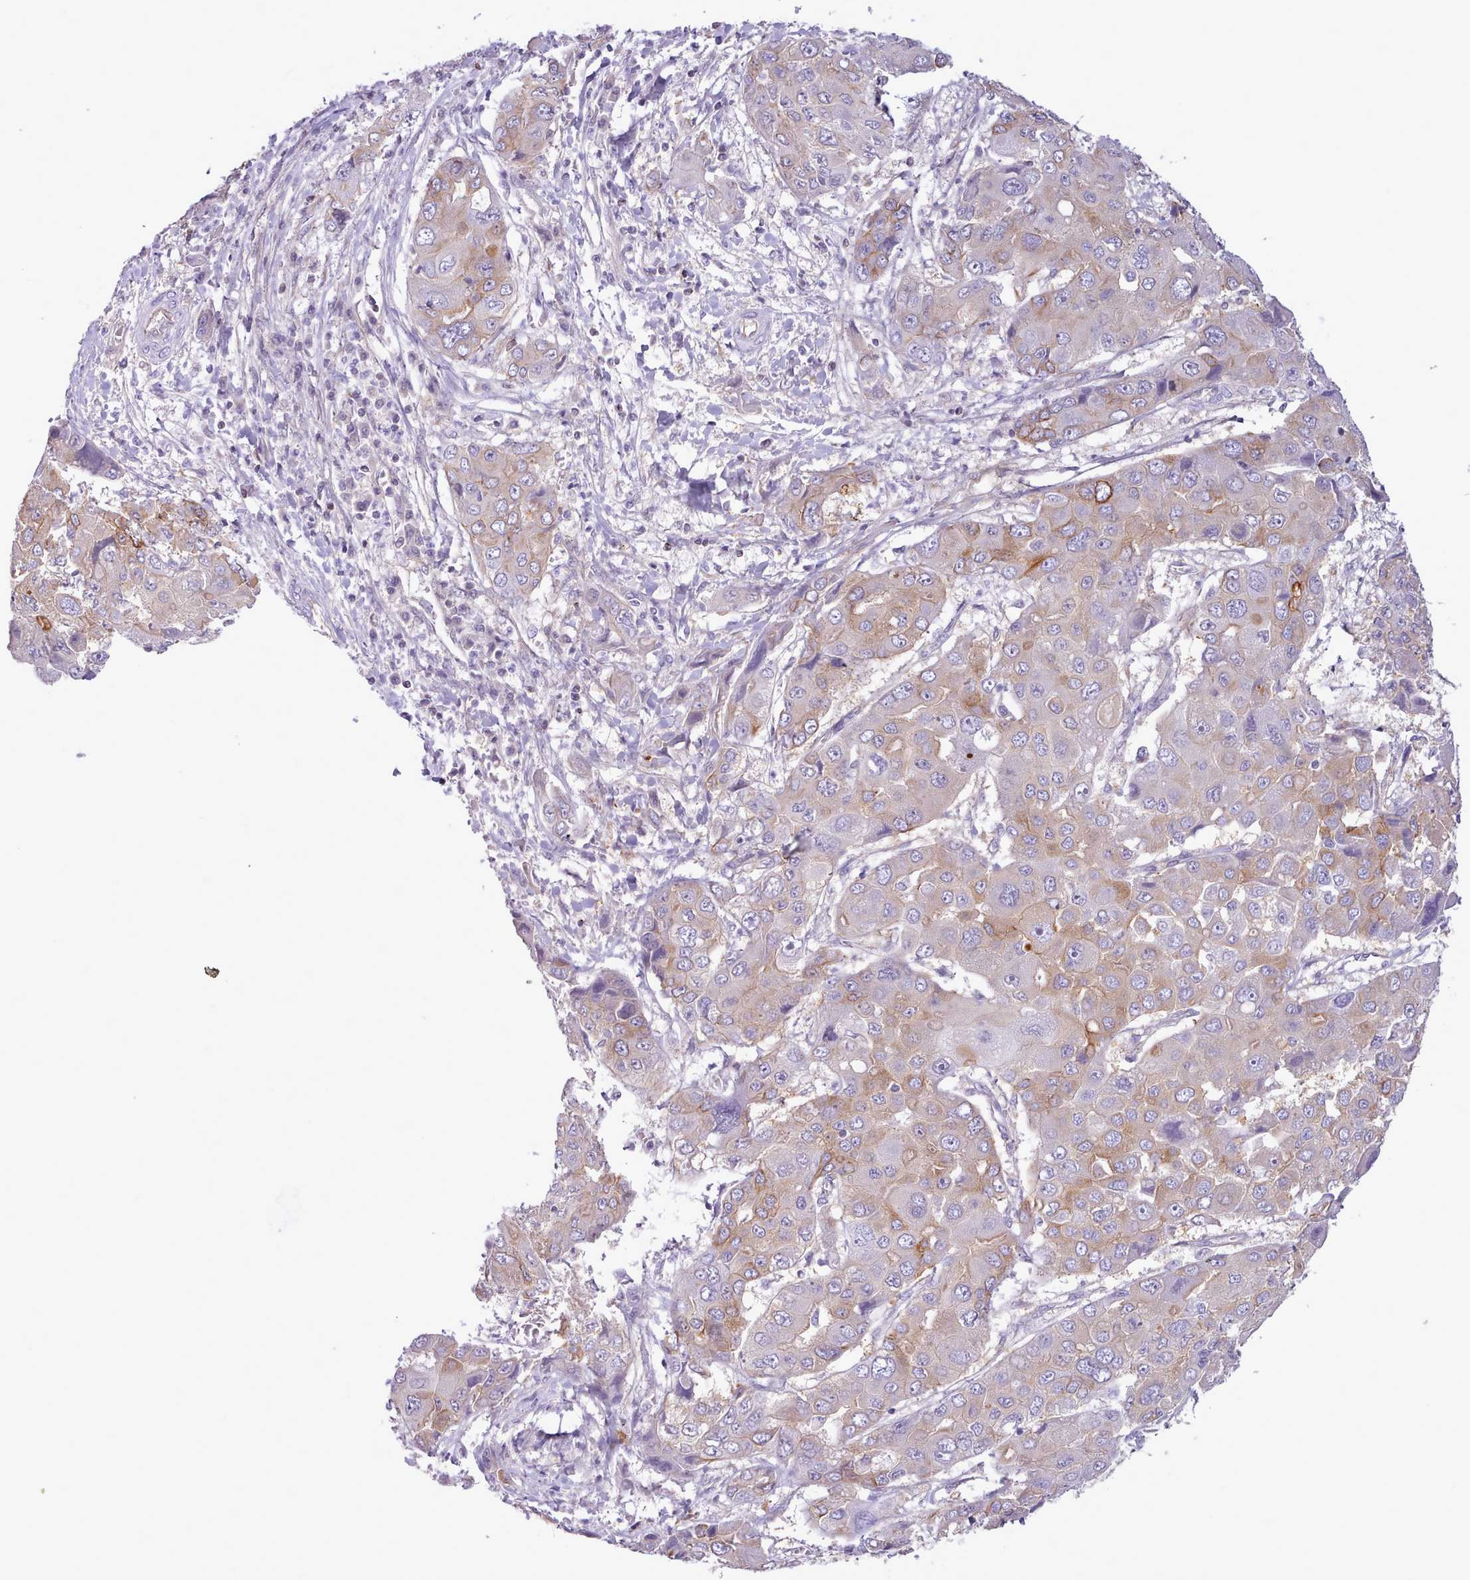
{"staining": {"intensity": "moderate", "quantity": "<25%", "location": "cytoplasmic/membranous"}, "tissue": "liver cancer", "cell_type": "Tumor cells", "image_type": "cancer", "snomed": [{"axis": "morphology", "description": "Cholangiocarcinoma"}, {"axis": "topography", "description": "Liver"}], "caption": "DAB immunohistochemical staining of liver cholangiocarcinoma demonstrates moderate cytoplasmic/membranous protein positivity in approximately <25% of tumor cells. The protein of interest is shown in brown color, while the nuclei are stained blue.", "gene": "CYP2A13", "patient": {"sex": "male", "age": 67}}